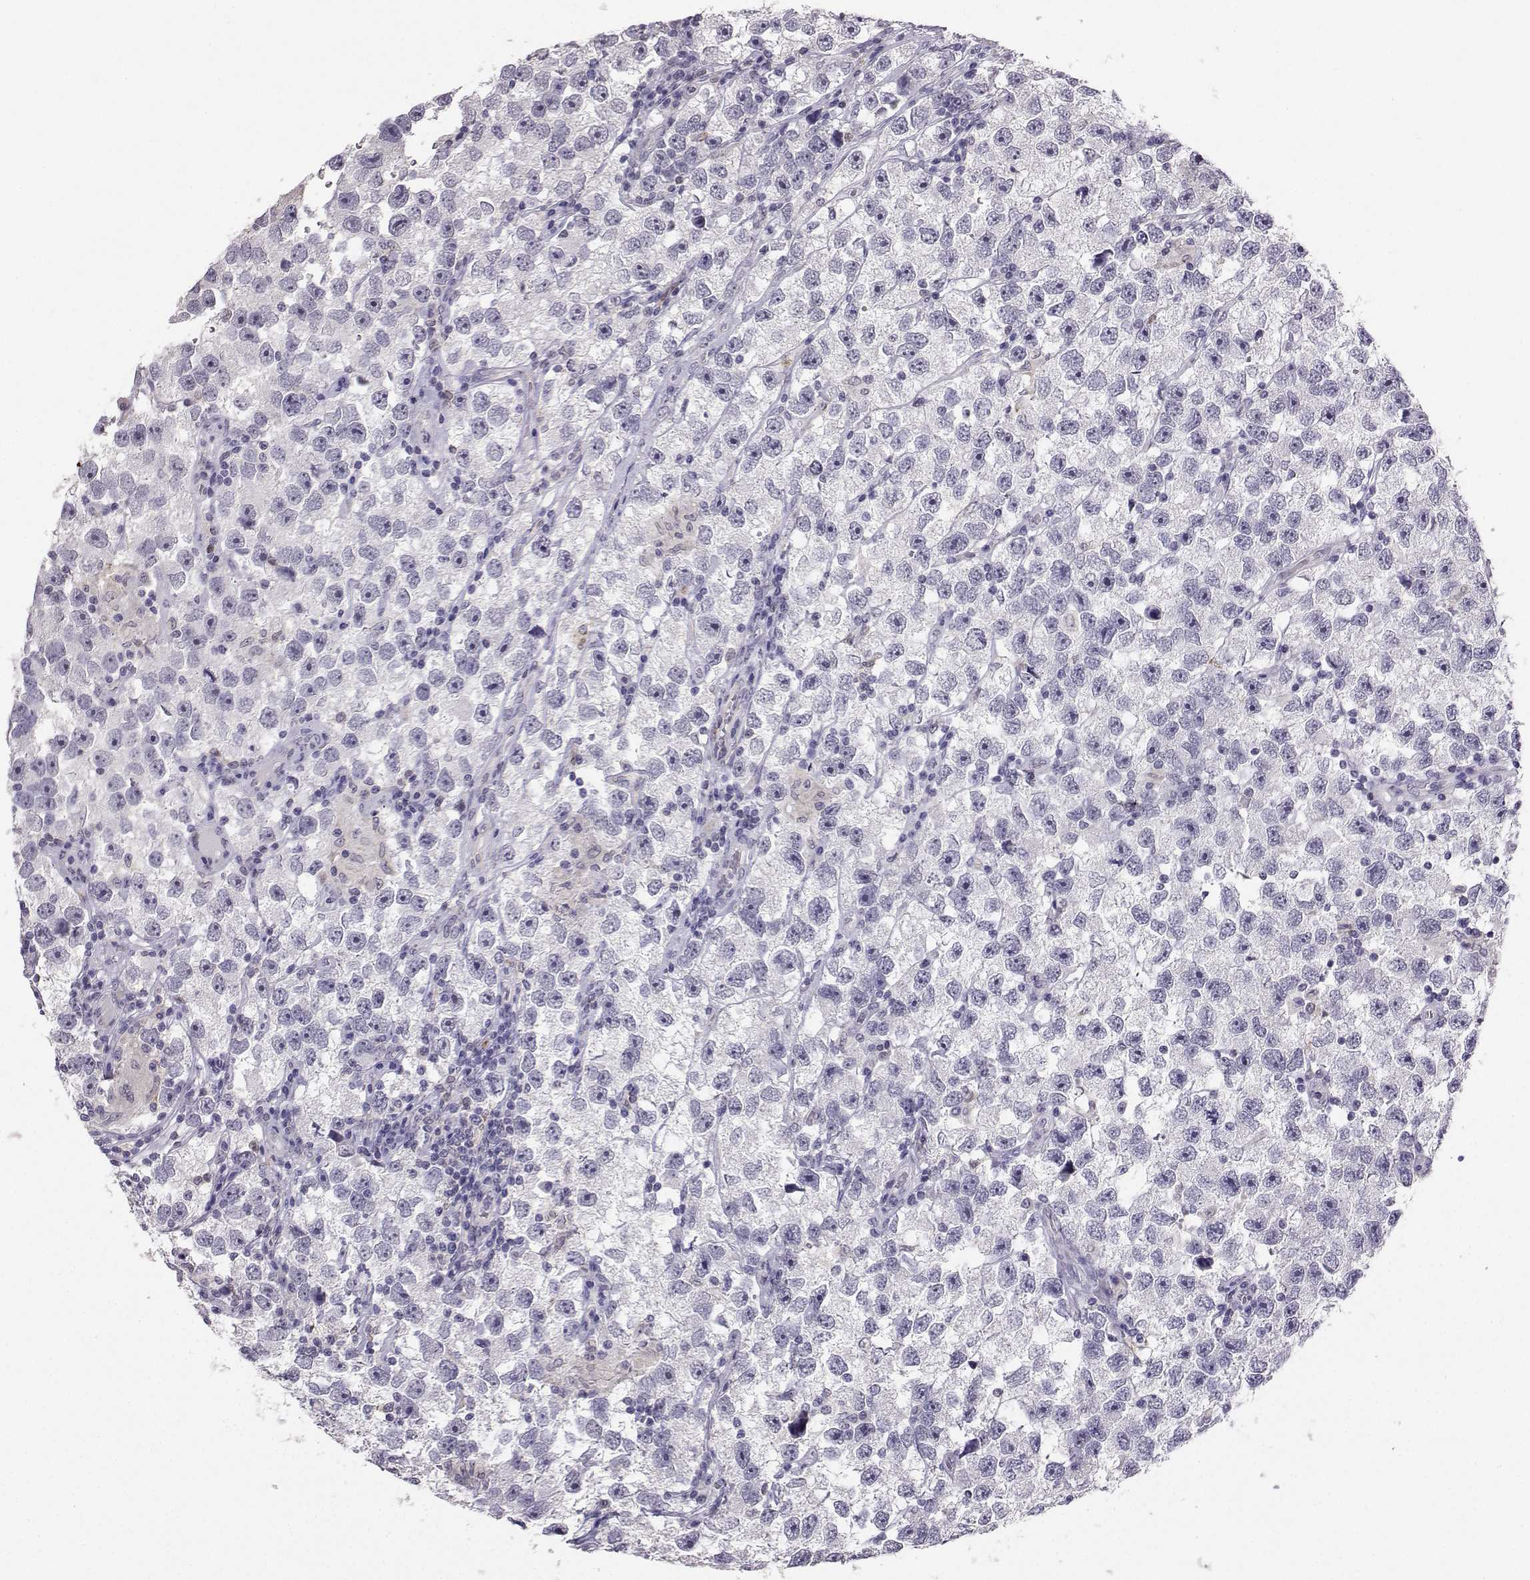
{"staining": {"intensity": "negative", "quantity": "none", "location": "none"}, "tissue": "testis cancer", "cell_type": "Tumor cells", "image_type": "cancer", "snomed": [{"axis": "morphology", "description": "Seminoma, NOS"}, {"axis": "topography", "description": "Testis"}], "caption": "A micrograph of human testis cancer is negative for staining in tumor cells.", "gene": "TBR1", "patient": {"sex": "male", "age": 26}}